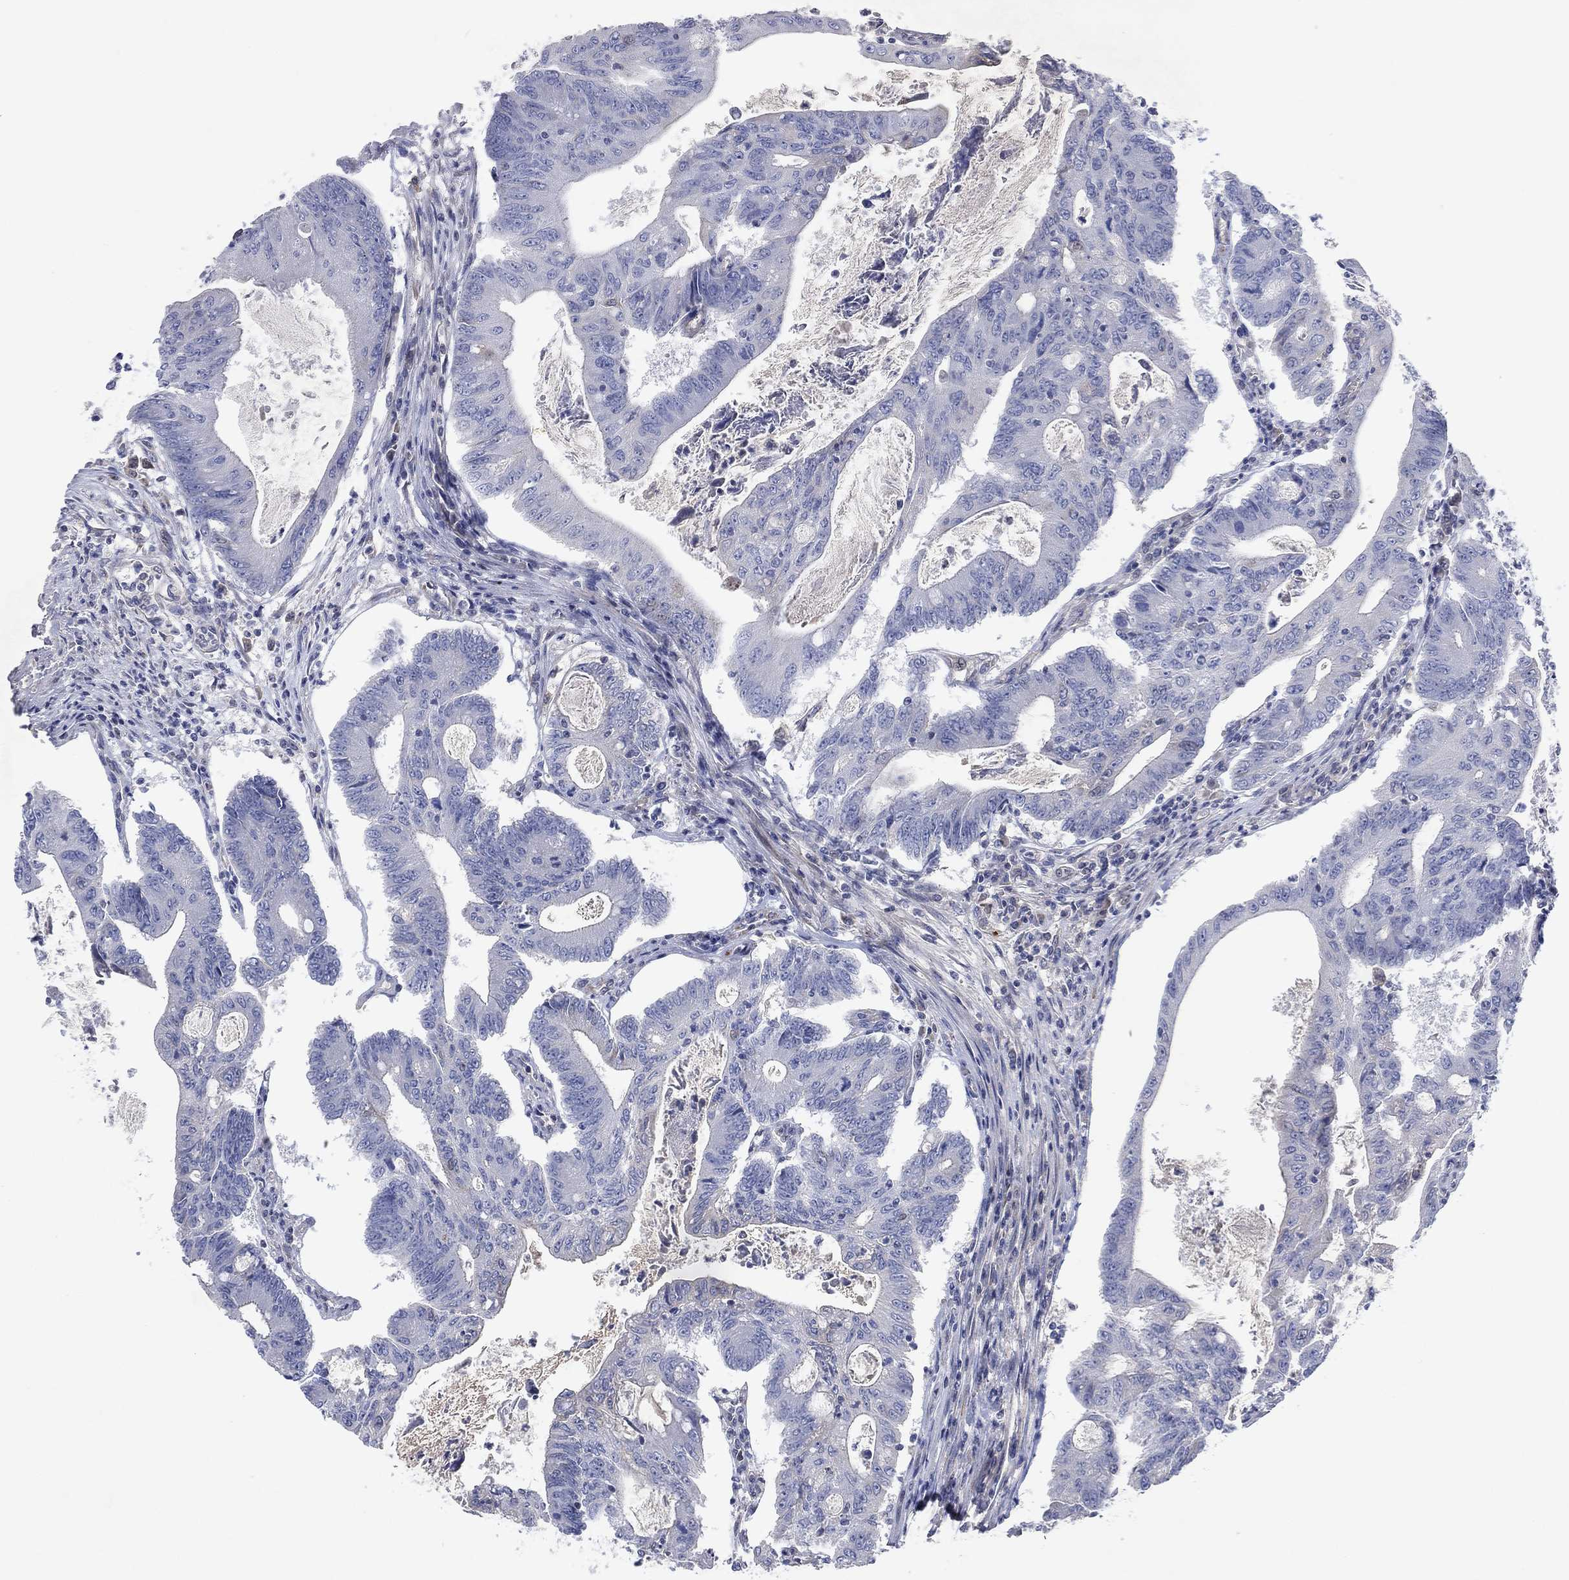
{"staining": {"intensity": "negative", "quantity": "none", "location": "none"}, "tissue": "colorectal cancer", "cell_type": "Tumor cells", "image_type": "cancer", "snomed": [{"axis": "morphology", "description": "Adenocarcinoma, NOS"}, {"axis": "topography", "description": "Colon"}], "caption": "Adenocarcinoma (colorectal) was stained to show a protein in brown. There is no significant positivity in tumor cells.", "gene": "FLI1", "patient": {"sex": "female", "age": 70}}